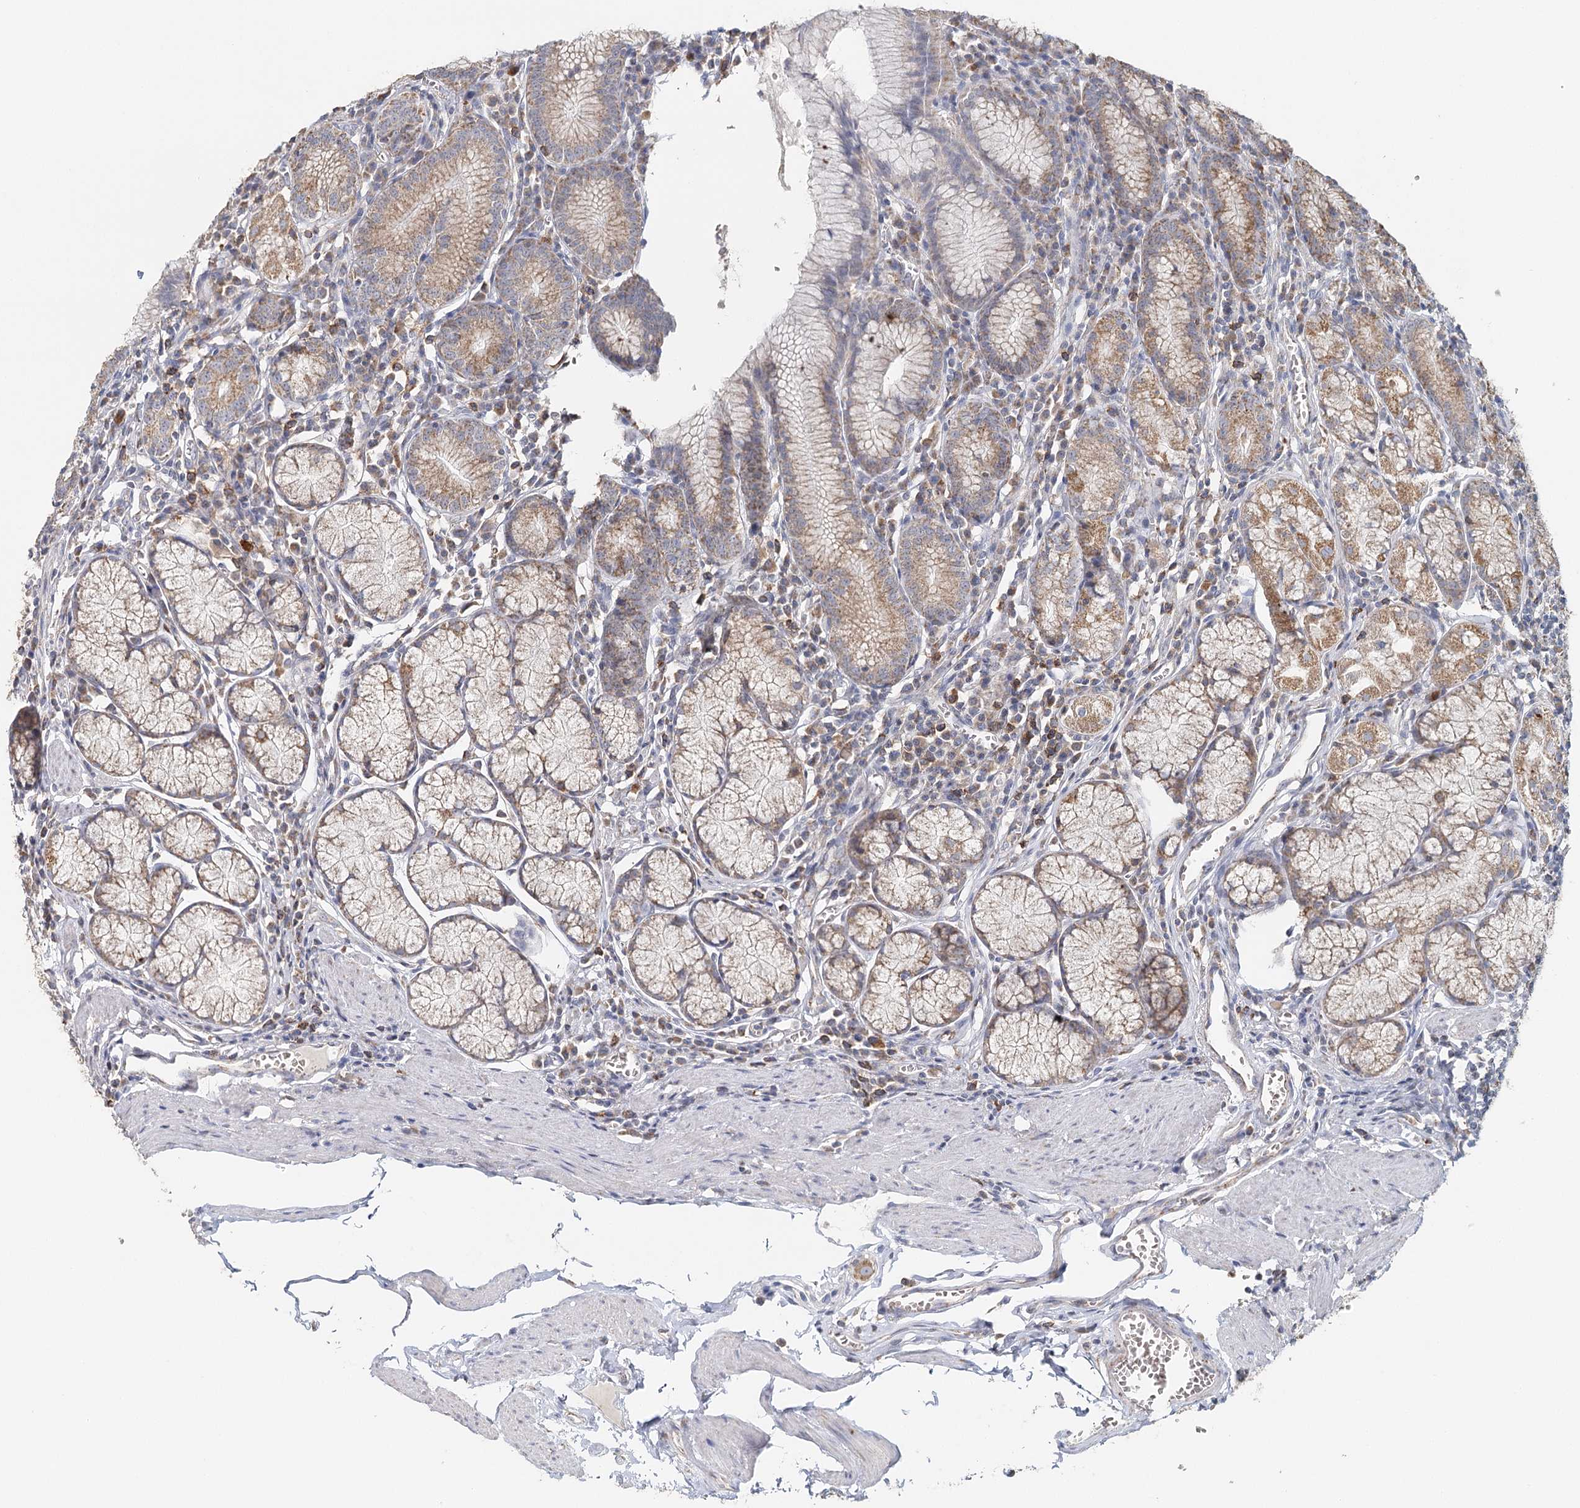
{"staining": {"intensity": "moderate", "quantity": ">75%", "location": "cytoplasmic/membranous"}, "tissue": "stomach", "cell_type": "Glandular cells", "image_type": "normal", "snomed": [{"axis": "morphology", "description": "Normal tissue, NOS"}, {"axis": "topography", "description": "Stomach"}], "caption": "High-power microscopy captured an immunohistochemistry histopathology image of unremarkable stomach, revealing moderate cytoplasmic/membranous positivity in about >75% of glandular cells. (IHC, brightfield microscopy, high magnification).", "gene": "MMP25", "patient": {"sex": "male", "age": 55}}